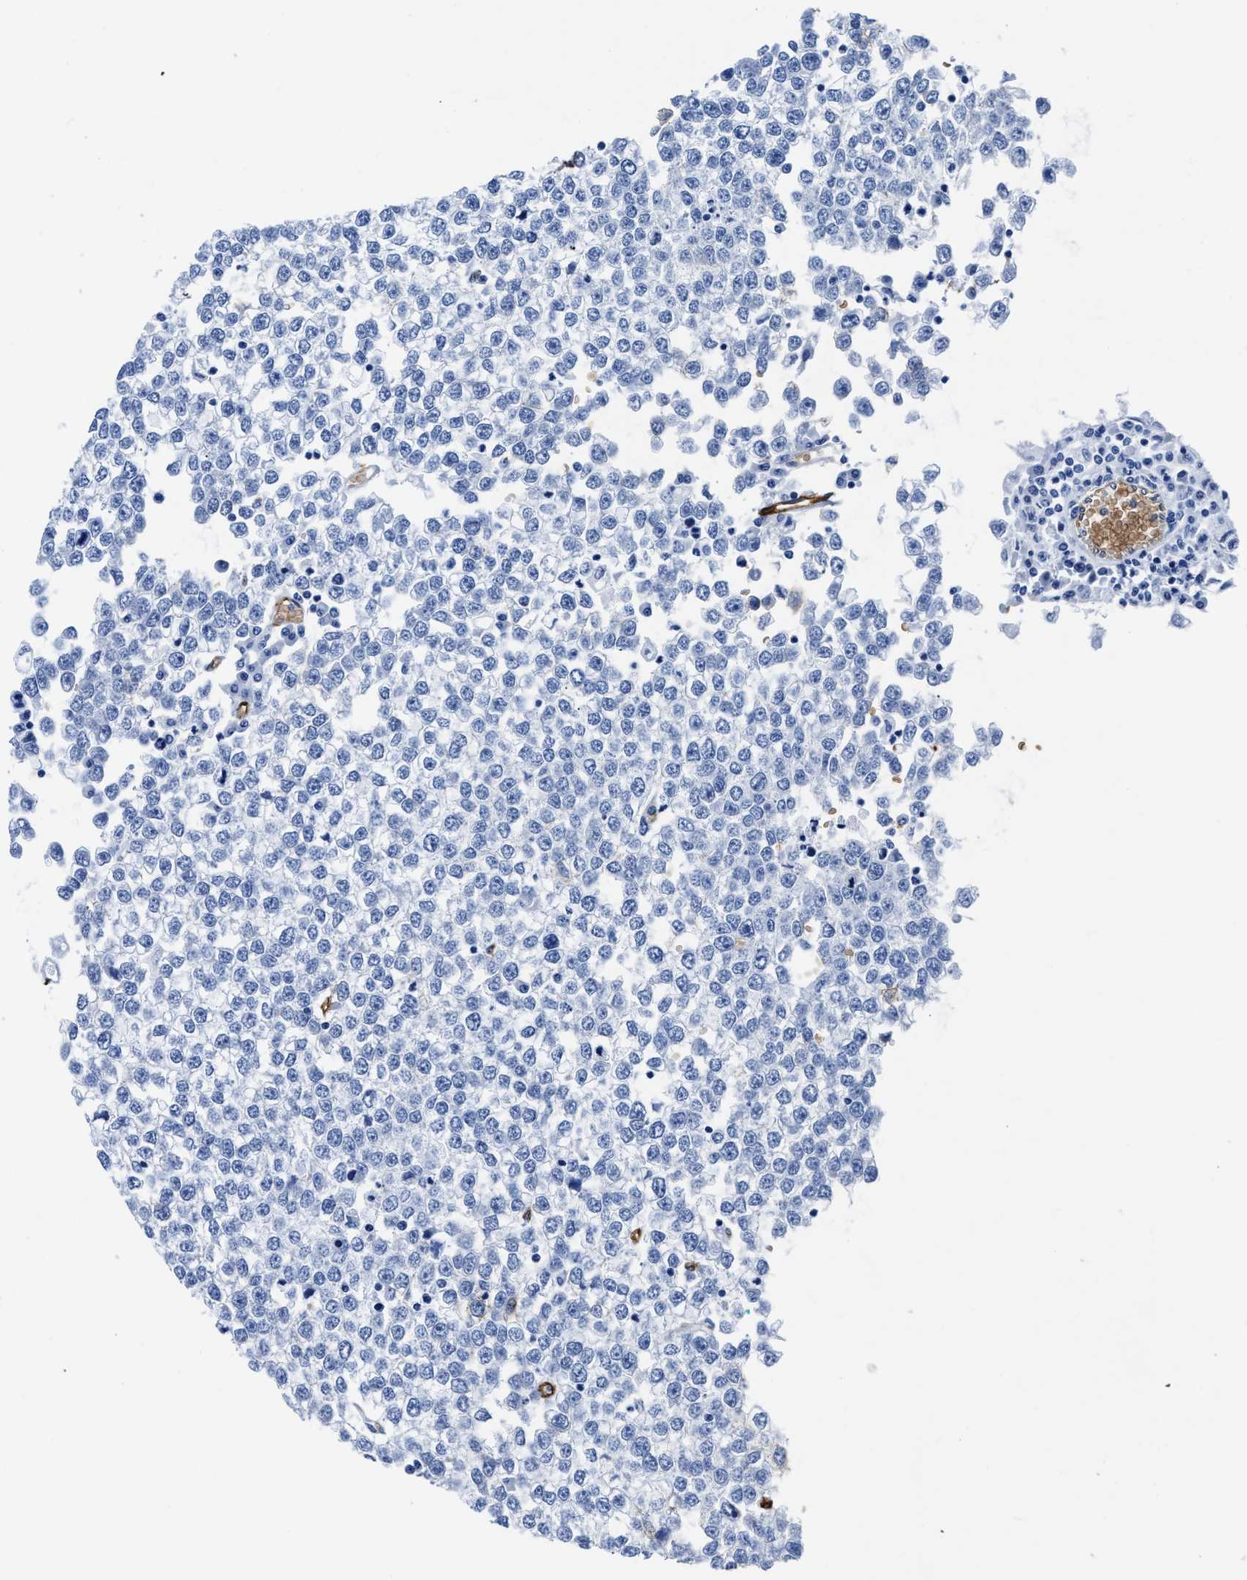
{"staining": {"intensity": "negative", "quantity": "none", "location": "none"}, "tissue": "testis cancer", "cell_type": "Tumor cells", "image_type": "cancer", "snomed": [{"axis": "morphology", "description": "Seminoma, NOS"}, {"axis": "topography", "description": "Testis"}], "caption": "This photomicrograph is of testis cancer (seminoma) stained with IHC to label a protein in brown with the nuclei are counter-stained blue. There is no staining in tumor cells.", "gene": "AQP1", "patient": {"sex": "male", "age": 65}}